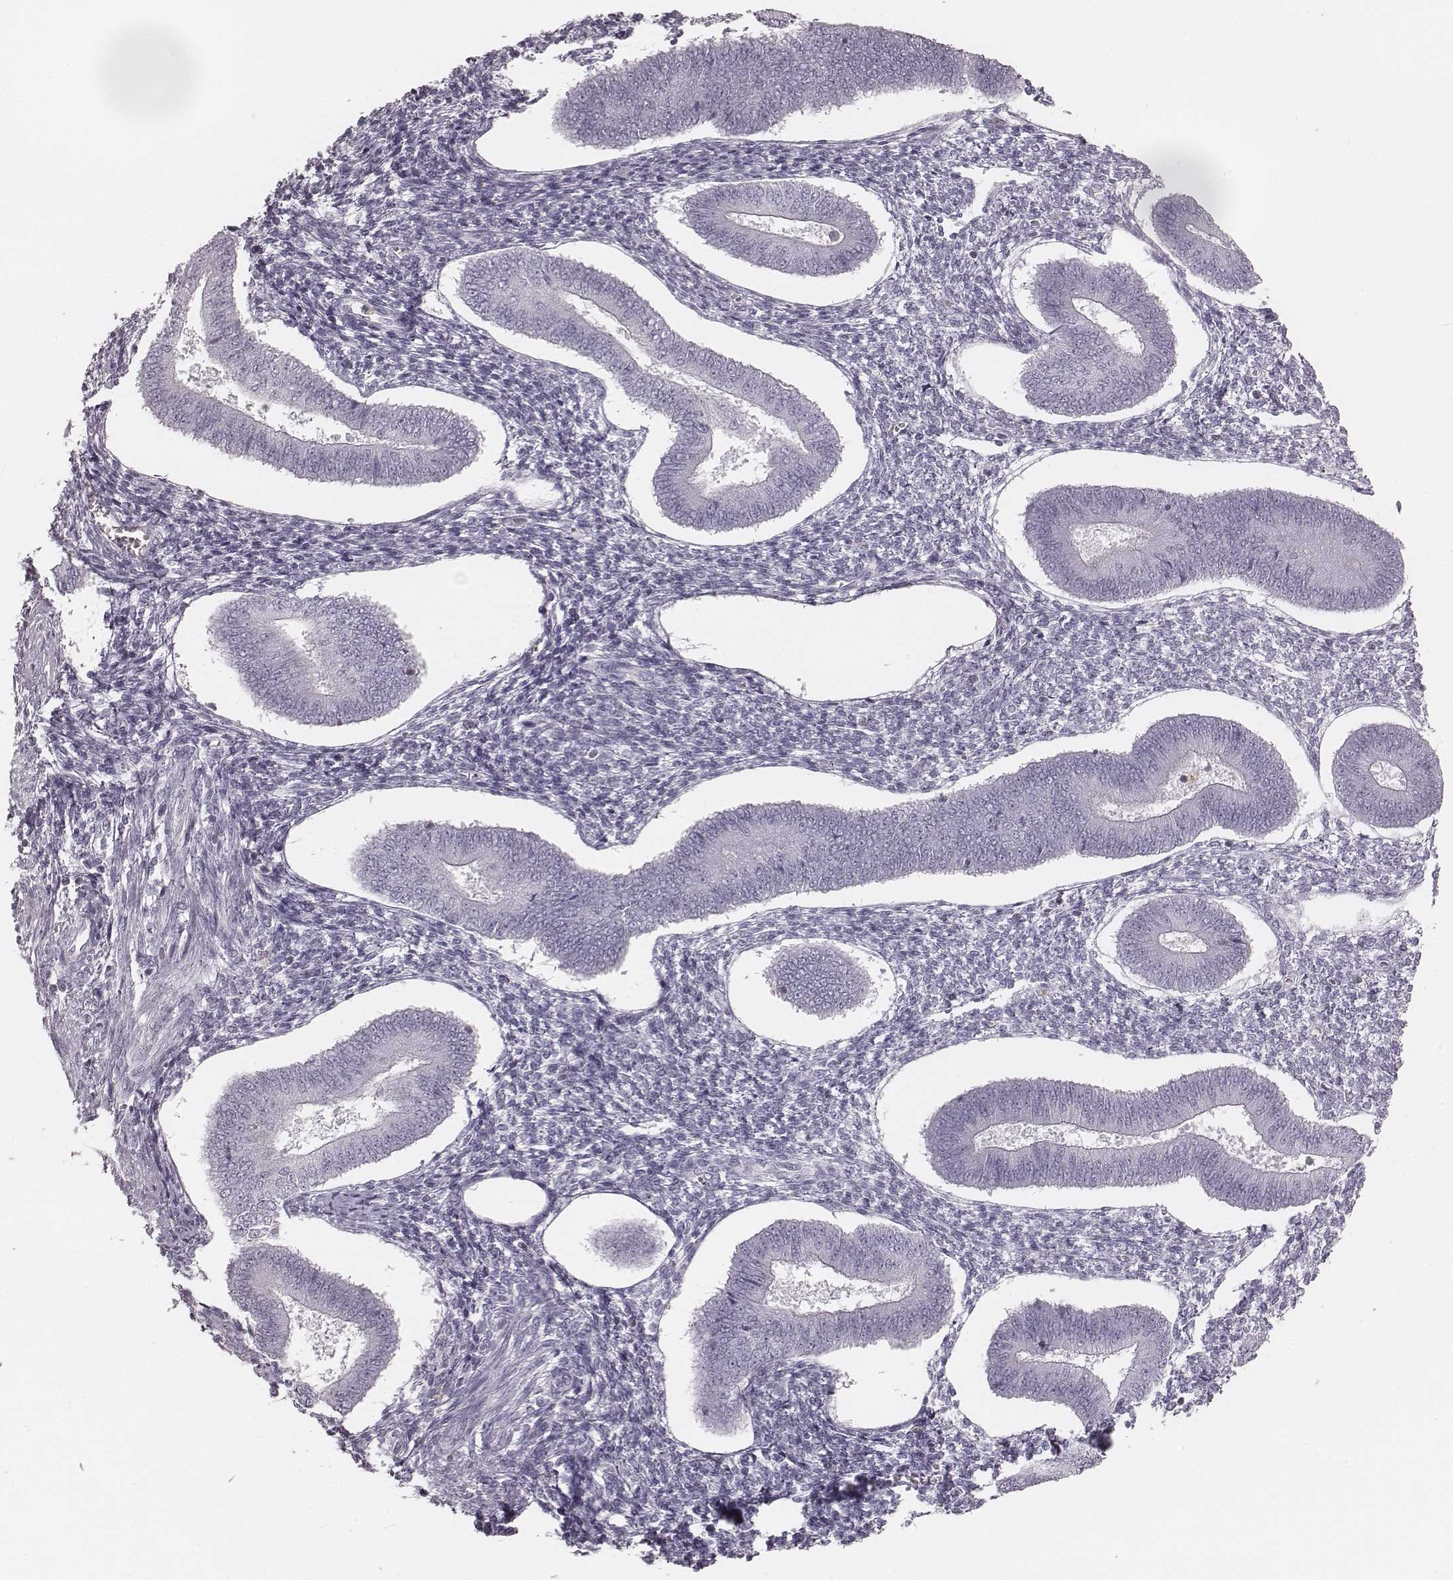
{"staining": {"intensity": "negative", "quantity": "none", "location": "none"}, "tissue": "endometrium", "cell_type": "Cells in endometrial stroma", "image_type": "normal", "snomed": [{"axis": "morphology", "description": "Normal tissue, NOS"}, {"axis": "topography", "description": "Endometrium"}], "caption": "Immunohistochemical staining of benign endometrium demonstrates no significant expression in cells in endometrial stroma.", "gene": "ENSG00000285837", "patient": {"sex": "female", "age": 42}}